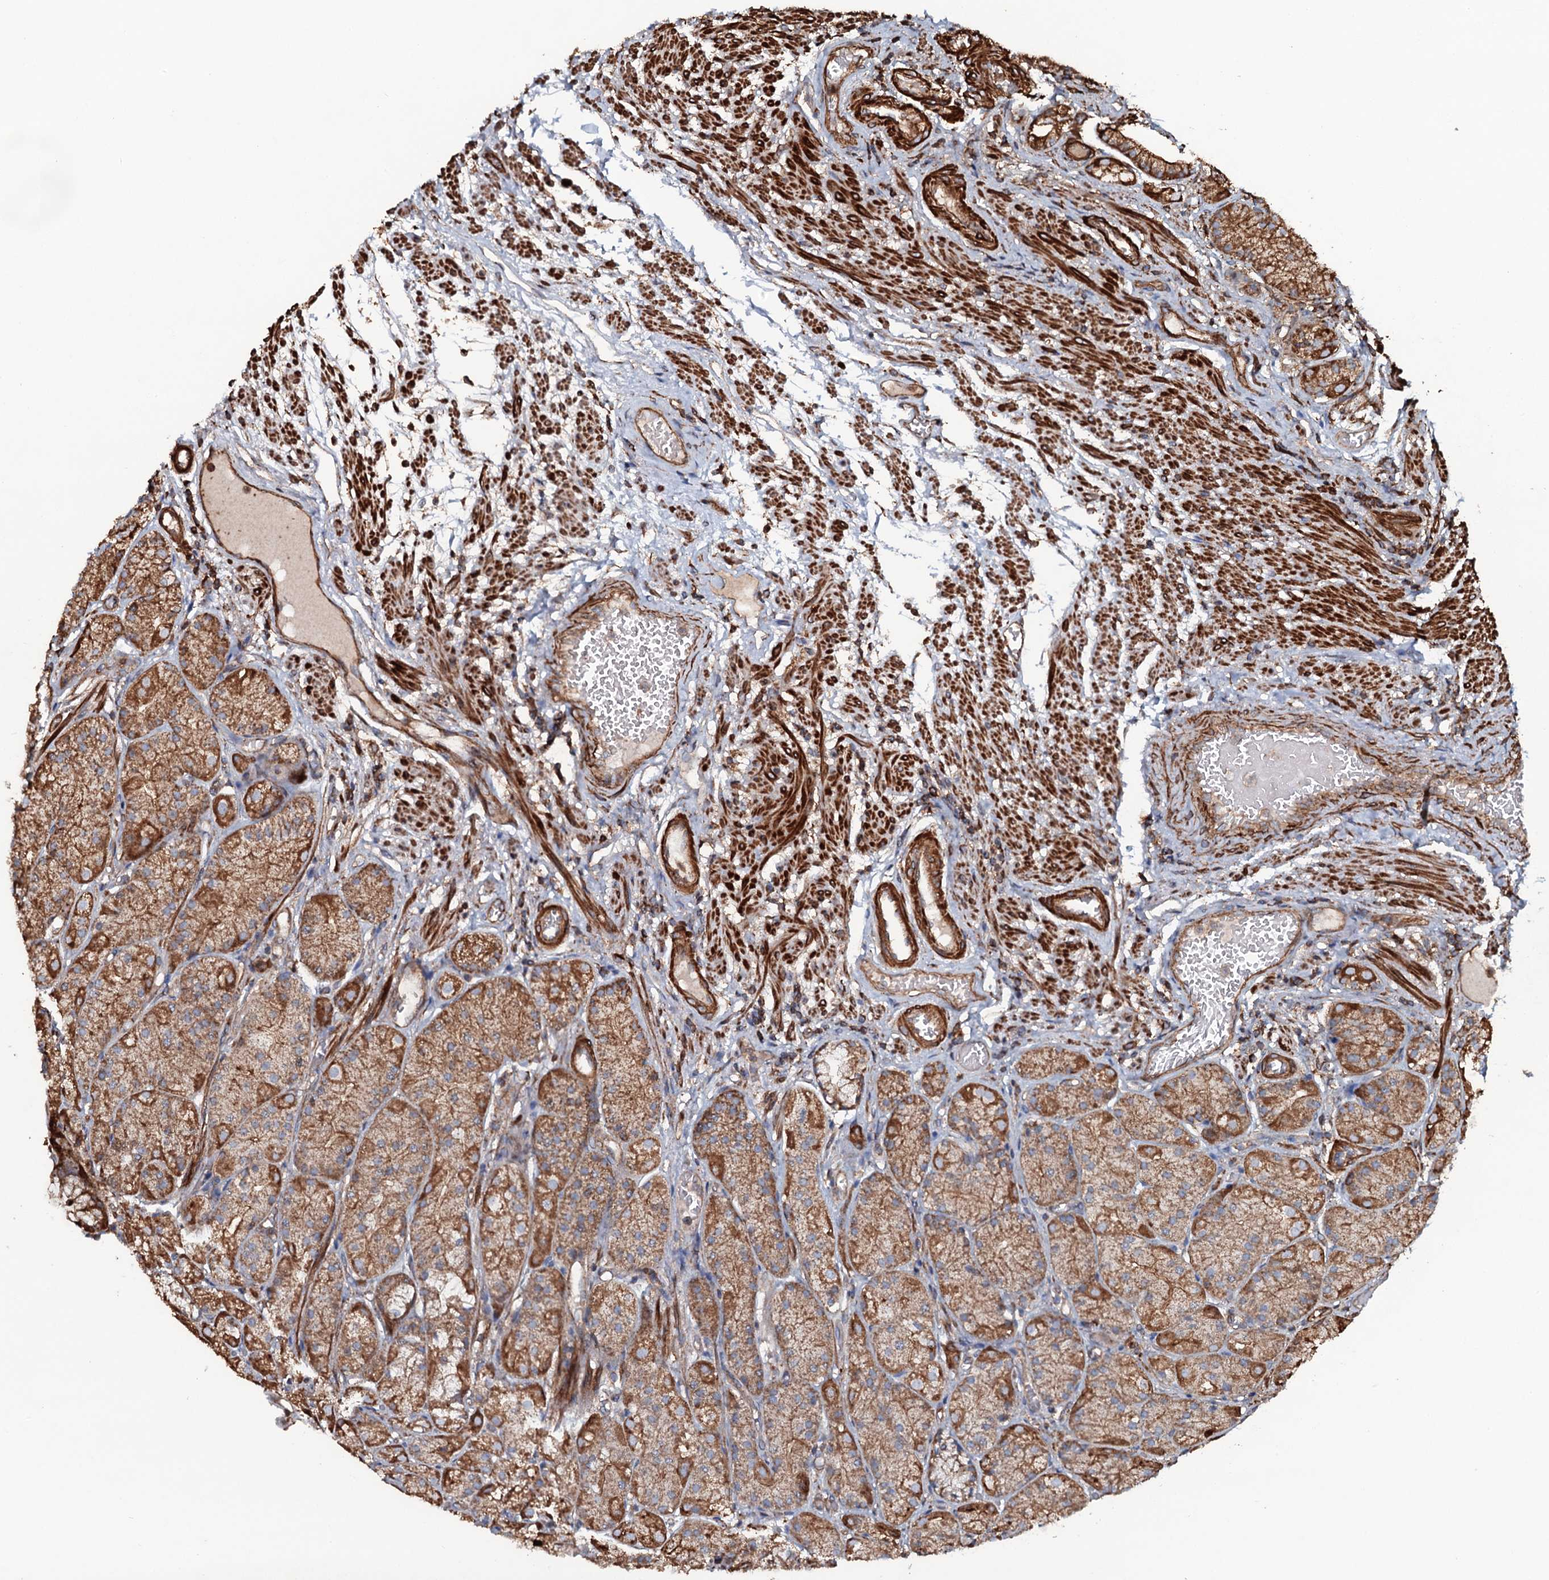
{"staining": {"intensity": "moderate", "quantity": ">75%", "location": "cytoplasmic/membranous"}, "tissue": "stomach", "cell_type": "Glandular cells", "image_type": "normal", "snomed": [{"axis": "morphology", "description": "Normal tissue, NOS"}, {"axis": "topography", "description": "Stomach, upper"}], "caption": "Approximately >75% of glandular cells in benign human stomach demonstrate moderate cytoplasmic/membranous protein expression as visualized by brown immunohistochemical staining.", "gene": "VWA8", "patient": {"sex": "male", "age": 72}}